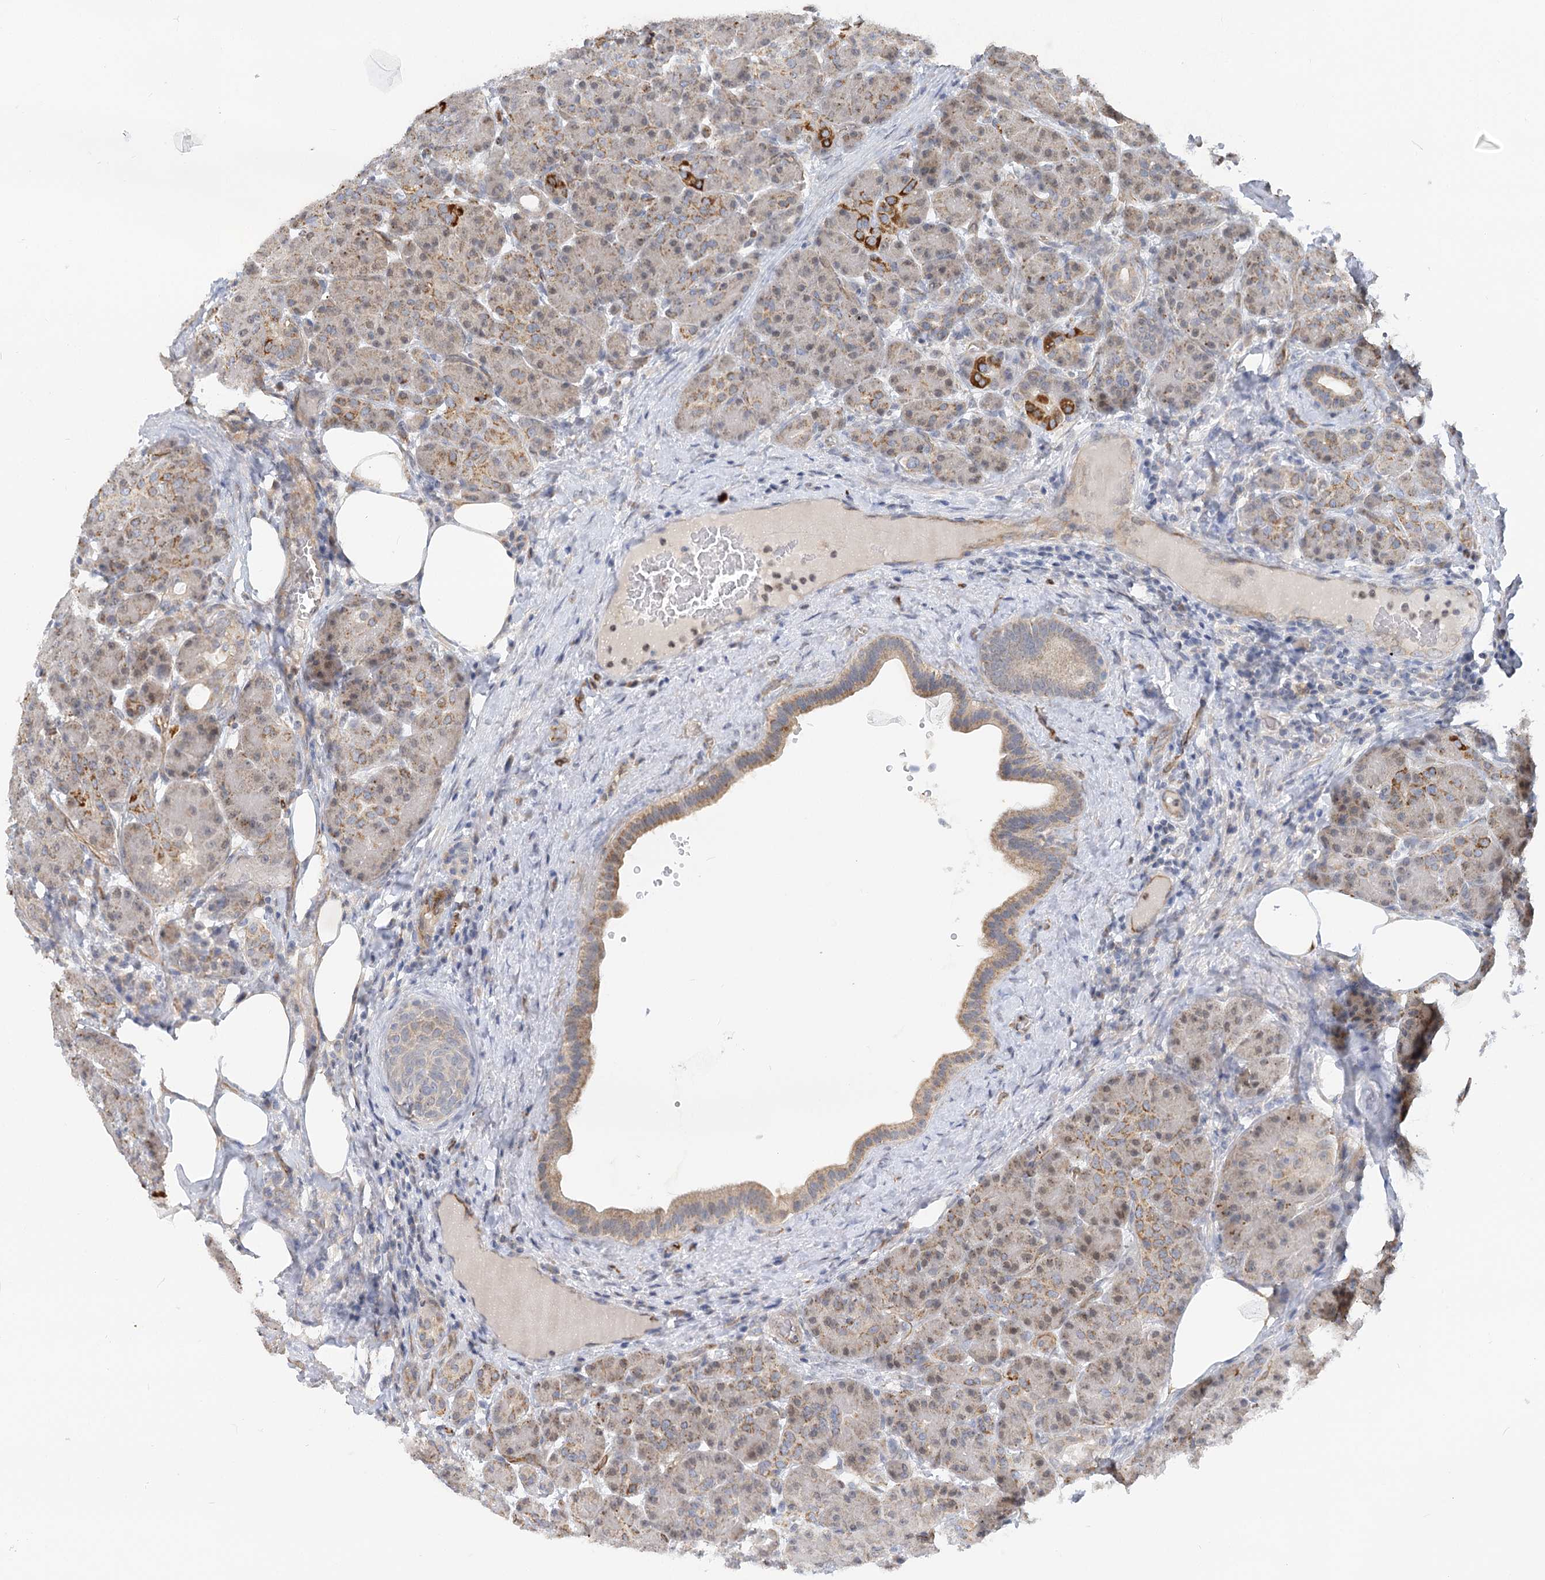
{"staining": {"intensity": "strong", "quantity": "<25%", "location": "cytoplasmic/membranous"}, "tissue": "pancreas", "cell_type": "Exocrine glandular cells", "image_type": "normal", "snomed": [{"axis": "morphology", "description": "Normal tissue, NOS"}, {"axis": "topography", "description": "Pancreas"}], "caption": "IHC photomicrograph of unremarkable human pancreas stained for a protein (brown), which displays medium levels of strong cytoplasmic/membranous staining in approximately <25% of exocrine glandular cells.", "gene": "NELL2", "patient": {"sex": "male", "age": 63}}